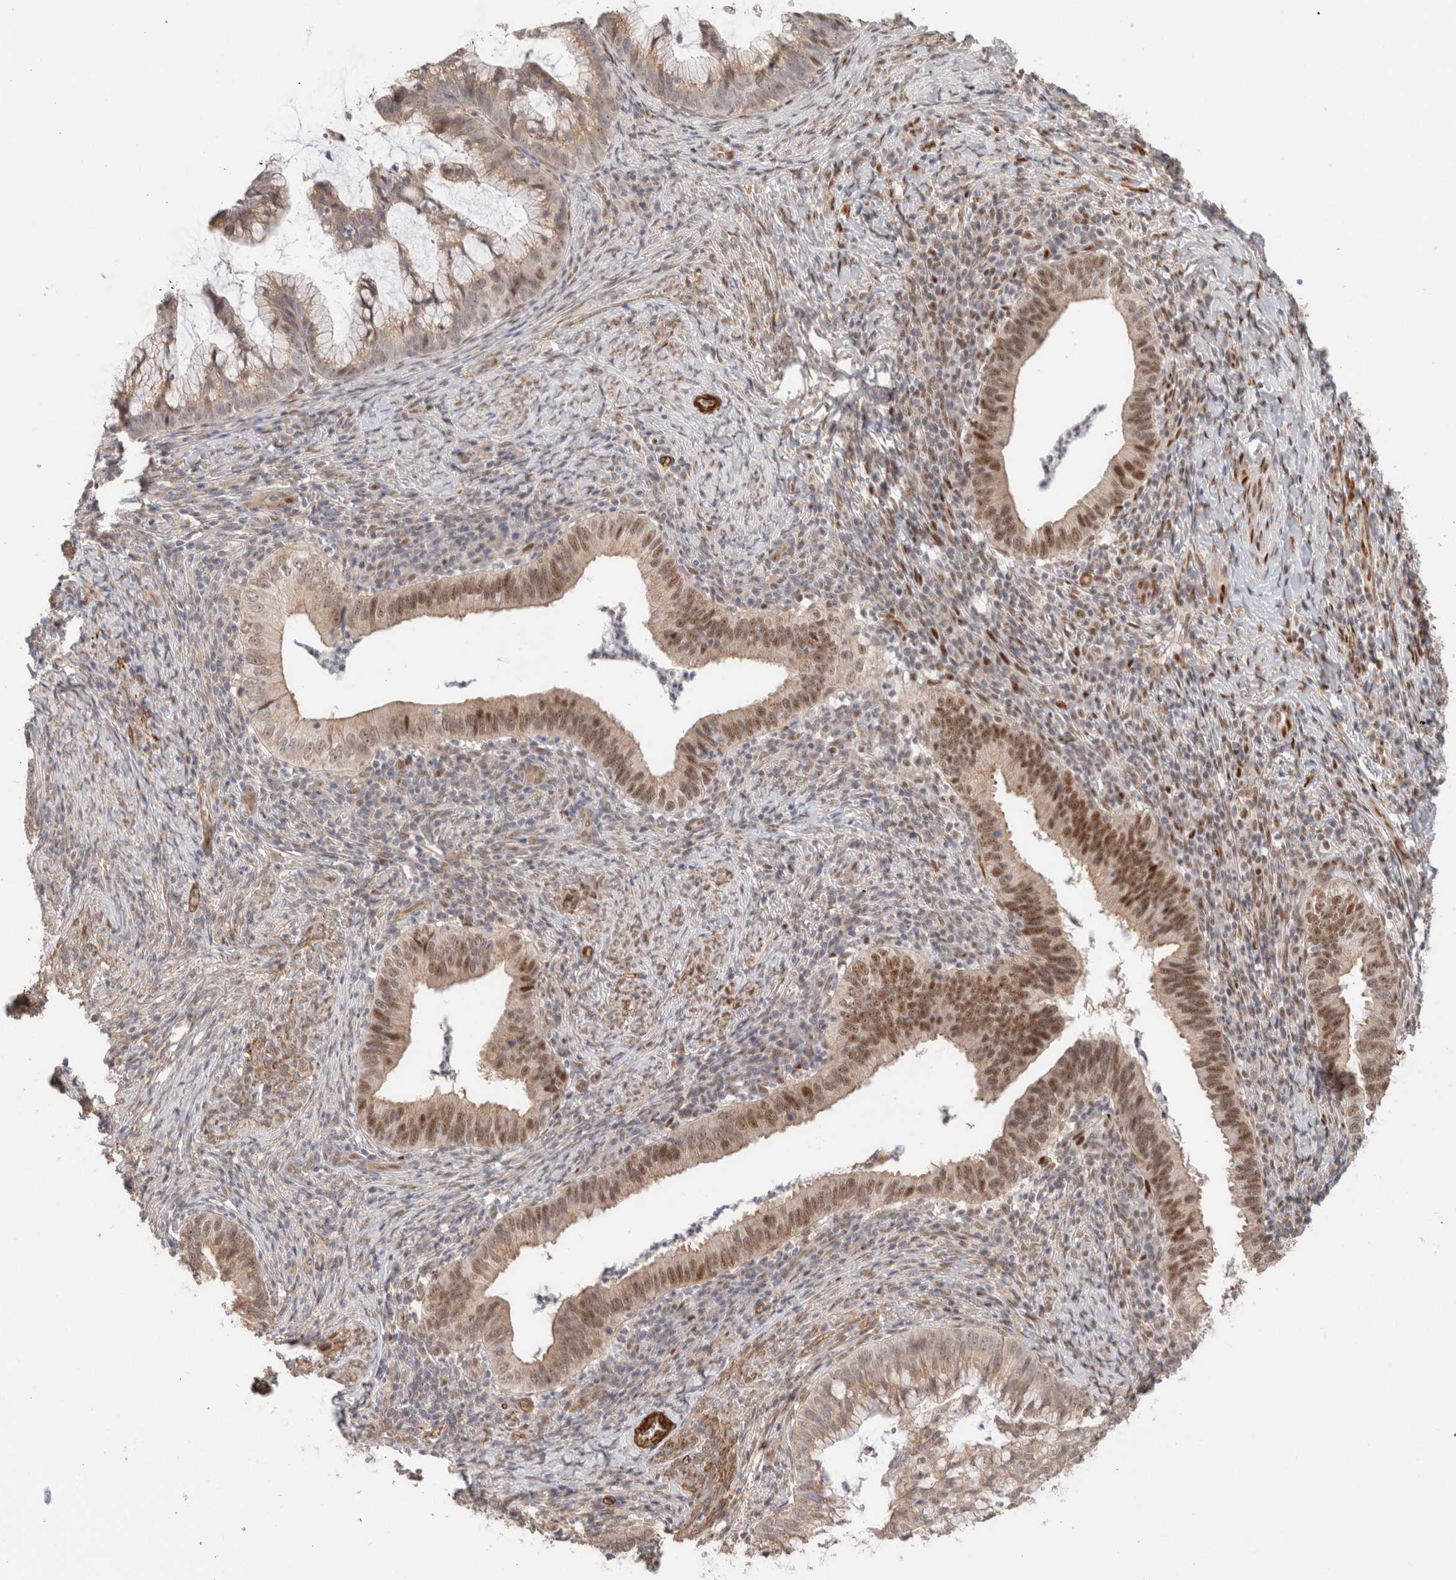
{"staining": {"intensity": "moderate", "quantity": ">75%", "location": "cytoplasmic/membranous,nuclear"}, "tissue": "cervical cancer", "cell_type": "Tumor cells", "image_type": "cancer", "snomed": [{"axis": "morphology", "description": "Adenocarcinoma, NOS"}, {"axis": "topography", "description": "Cervix"}], "caption": "Protein expression analysis of human adenocarcinoma (cervical) reveals moderate cytoplasmic/membranous and nuclear positivity in about >75% of tumor cells. (DAB (3,3'-diaminobenzidine) IHC, brown staining for protein, blue staining for nuclei).", "gene": "ID3", "patient": {"sex": "female", "age": 36}}